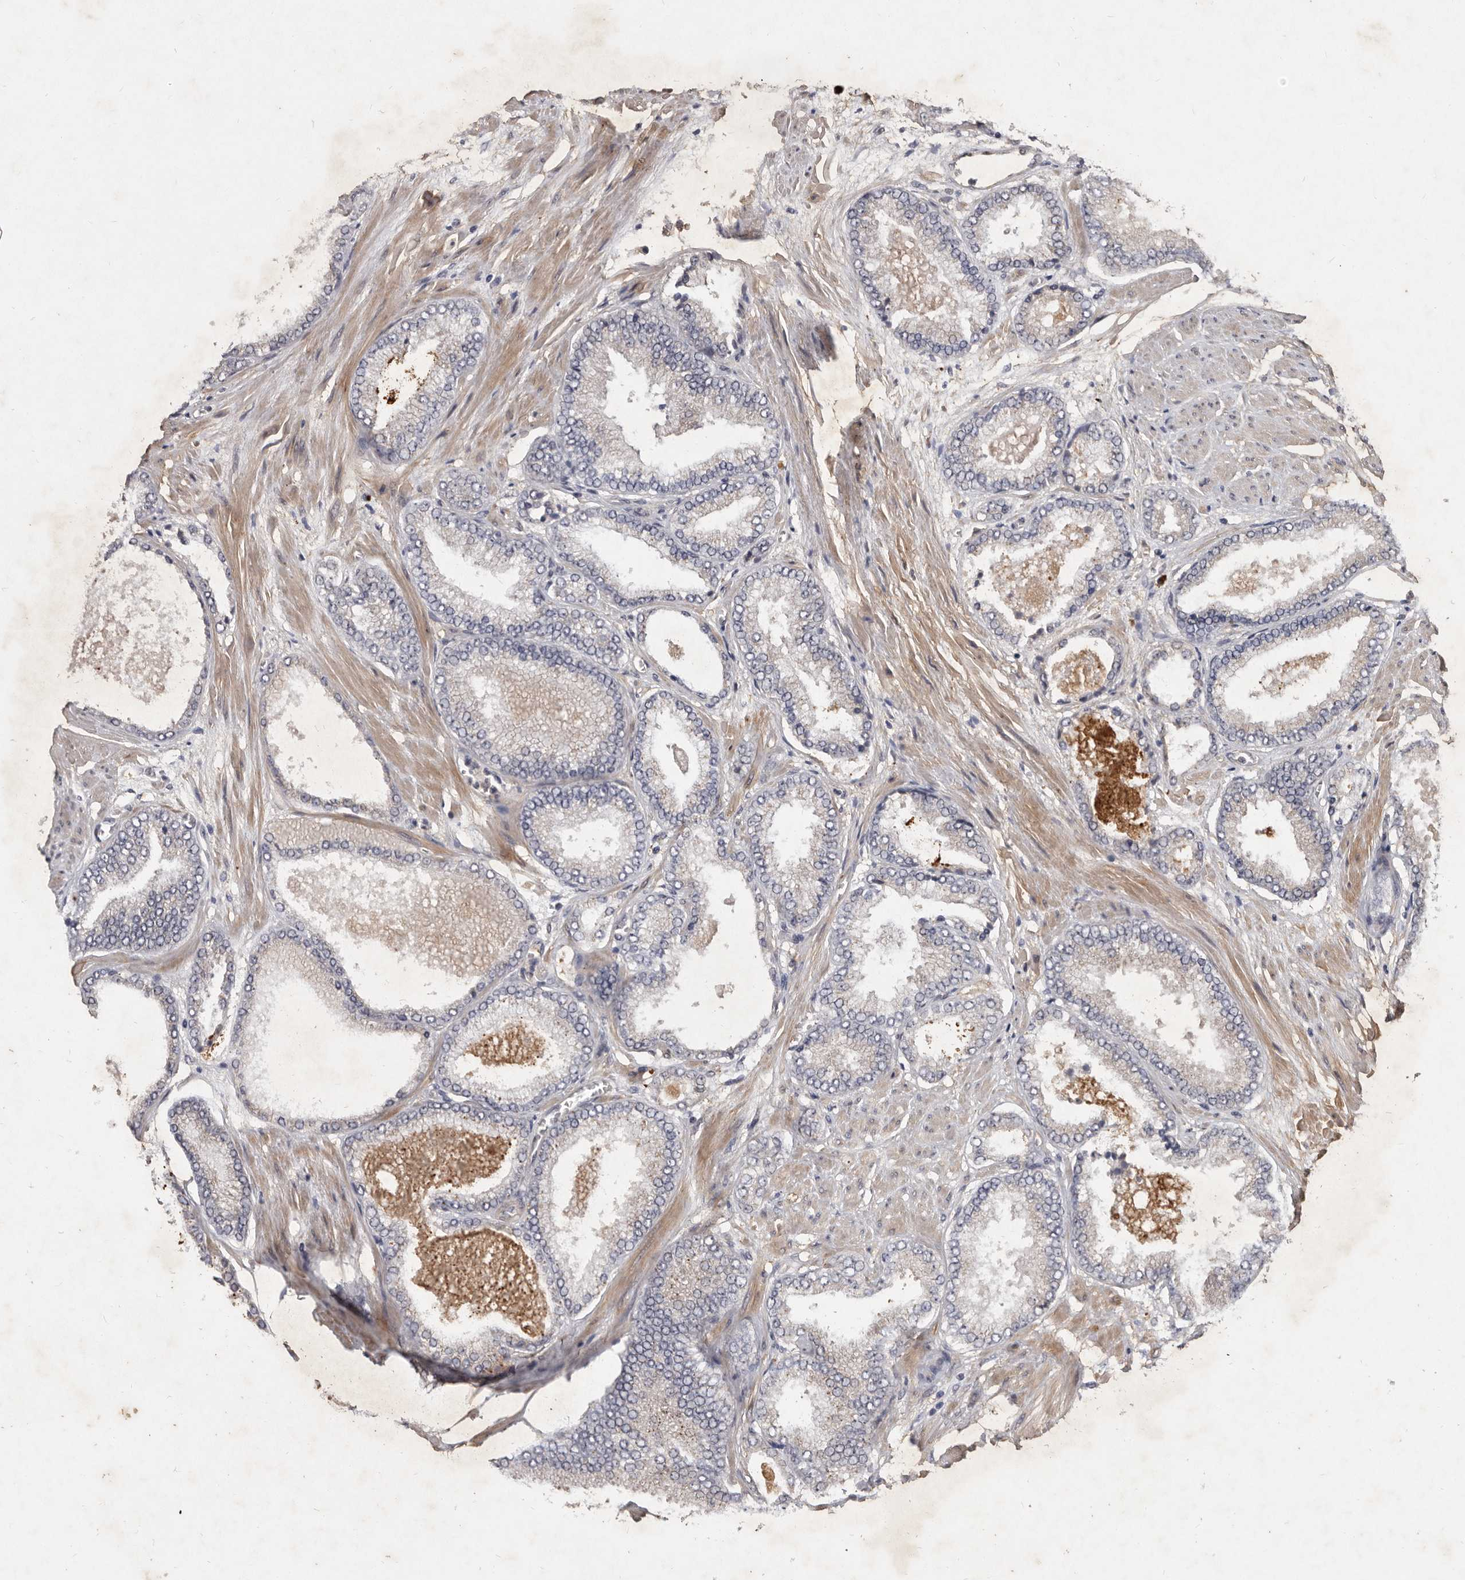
{"staining": {"intensity": "negative", "quantity": "none", "location": "none"}, "tissue": "prostate cancer", "cell_type": "Tumor cells", "image_type": "cancer", "snomed": [{"axis": "morphology", "description": "Adenocarcinoma, High grade"}, {"axis": "topography", "description": "Prostate"}], "caption": "A histopathology image of human prostate cancer is negative for staining in tumor cells. (DAB IHC with hematoxylin counter stain).", "gene": "DNAJC28", "patient": {"sex": "male", "age": 61}}